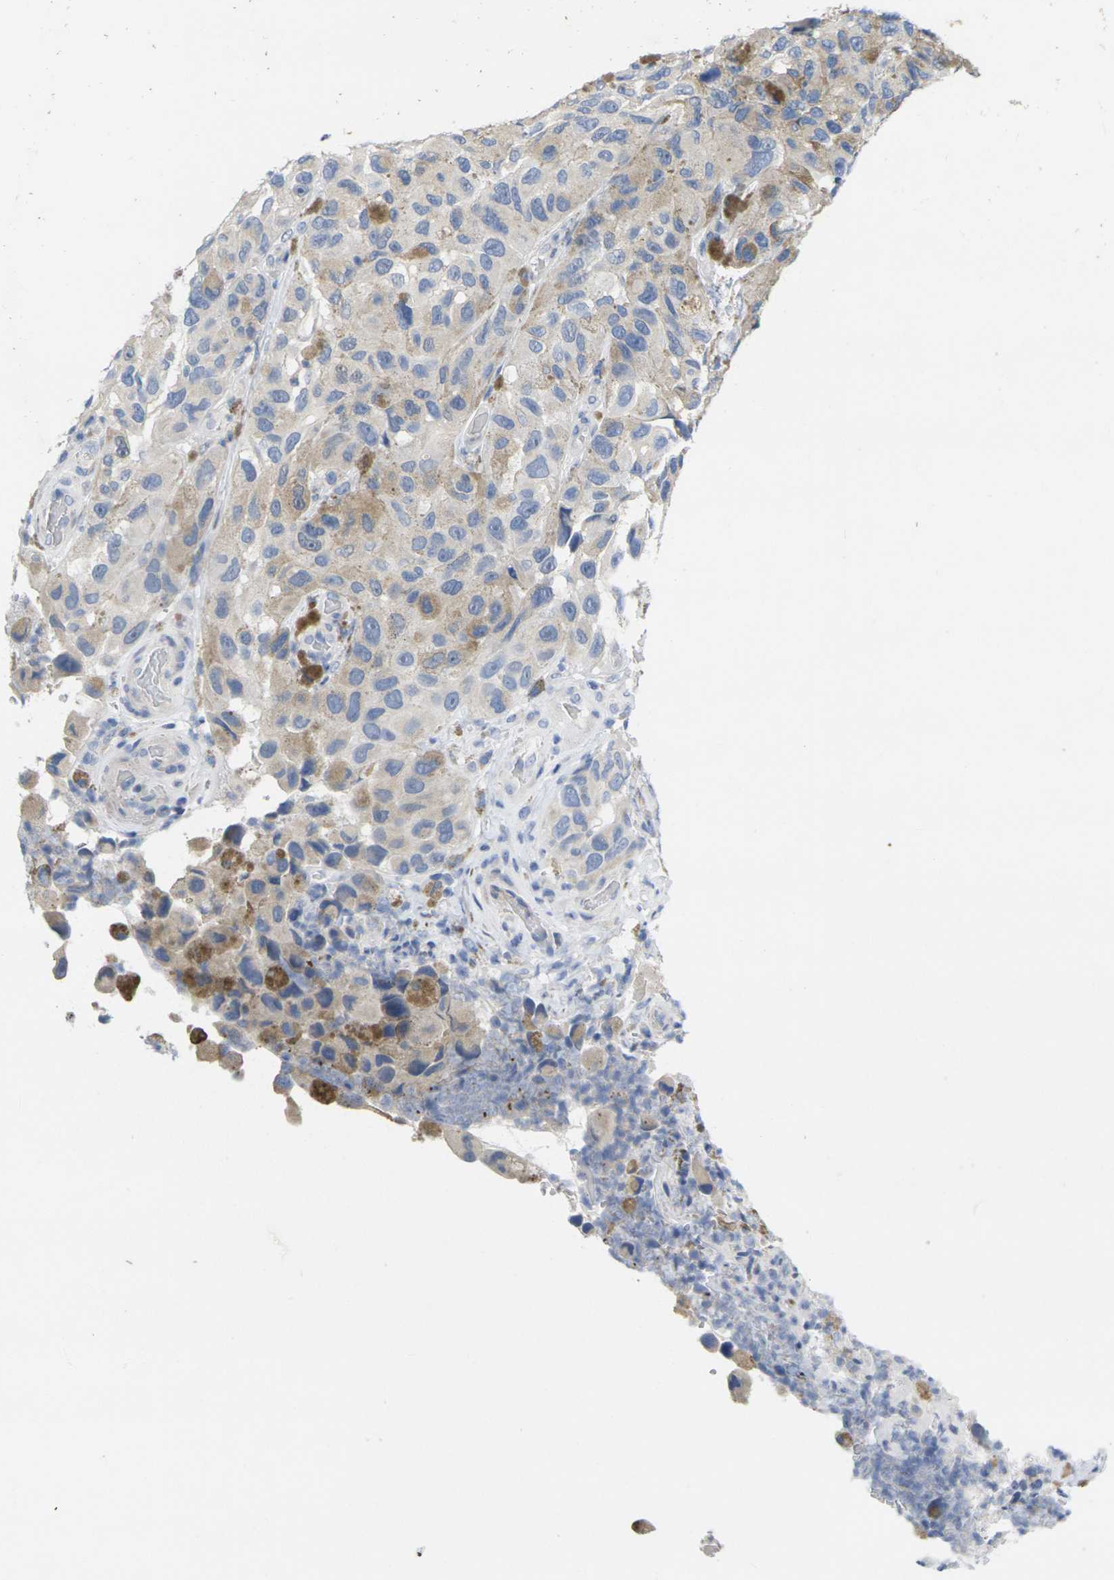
{"staining": {"intensity": "weak", "quantity": "25%-75%", "location": "cytoplasmic/membranous"}, "tissue": "melanoma", "cell_type": "Tumor cells", "image_type": "cancer", "snomed": [{"axis": "morphology", "description": "Malignant melanoma, NOS"}, {"axis": "topography", "description": "Skin"}], "caption": "An image showing weak cytoplasmic/membranous staining in approximately 25%-75% of tumor cells in malignant melanoma, as visualized by brown immunohistochemical staining.", "gene": "TNNI3", "patient": {"sex": "female", "age": 73}}